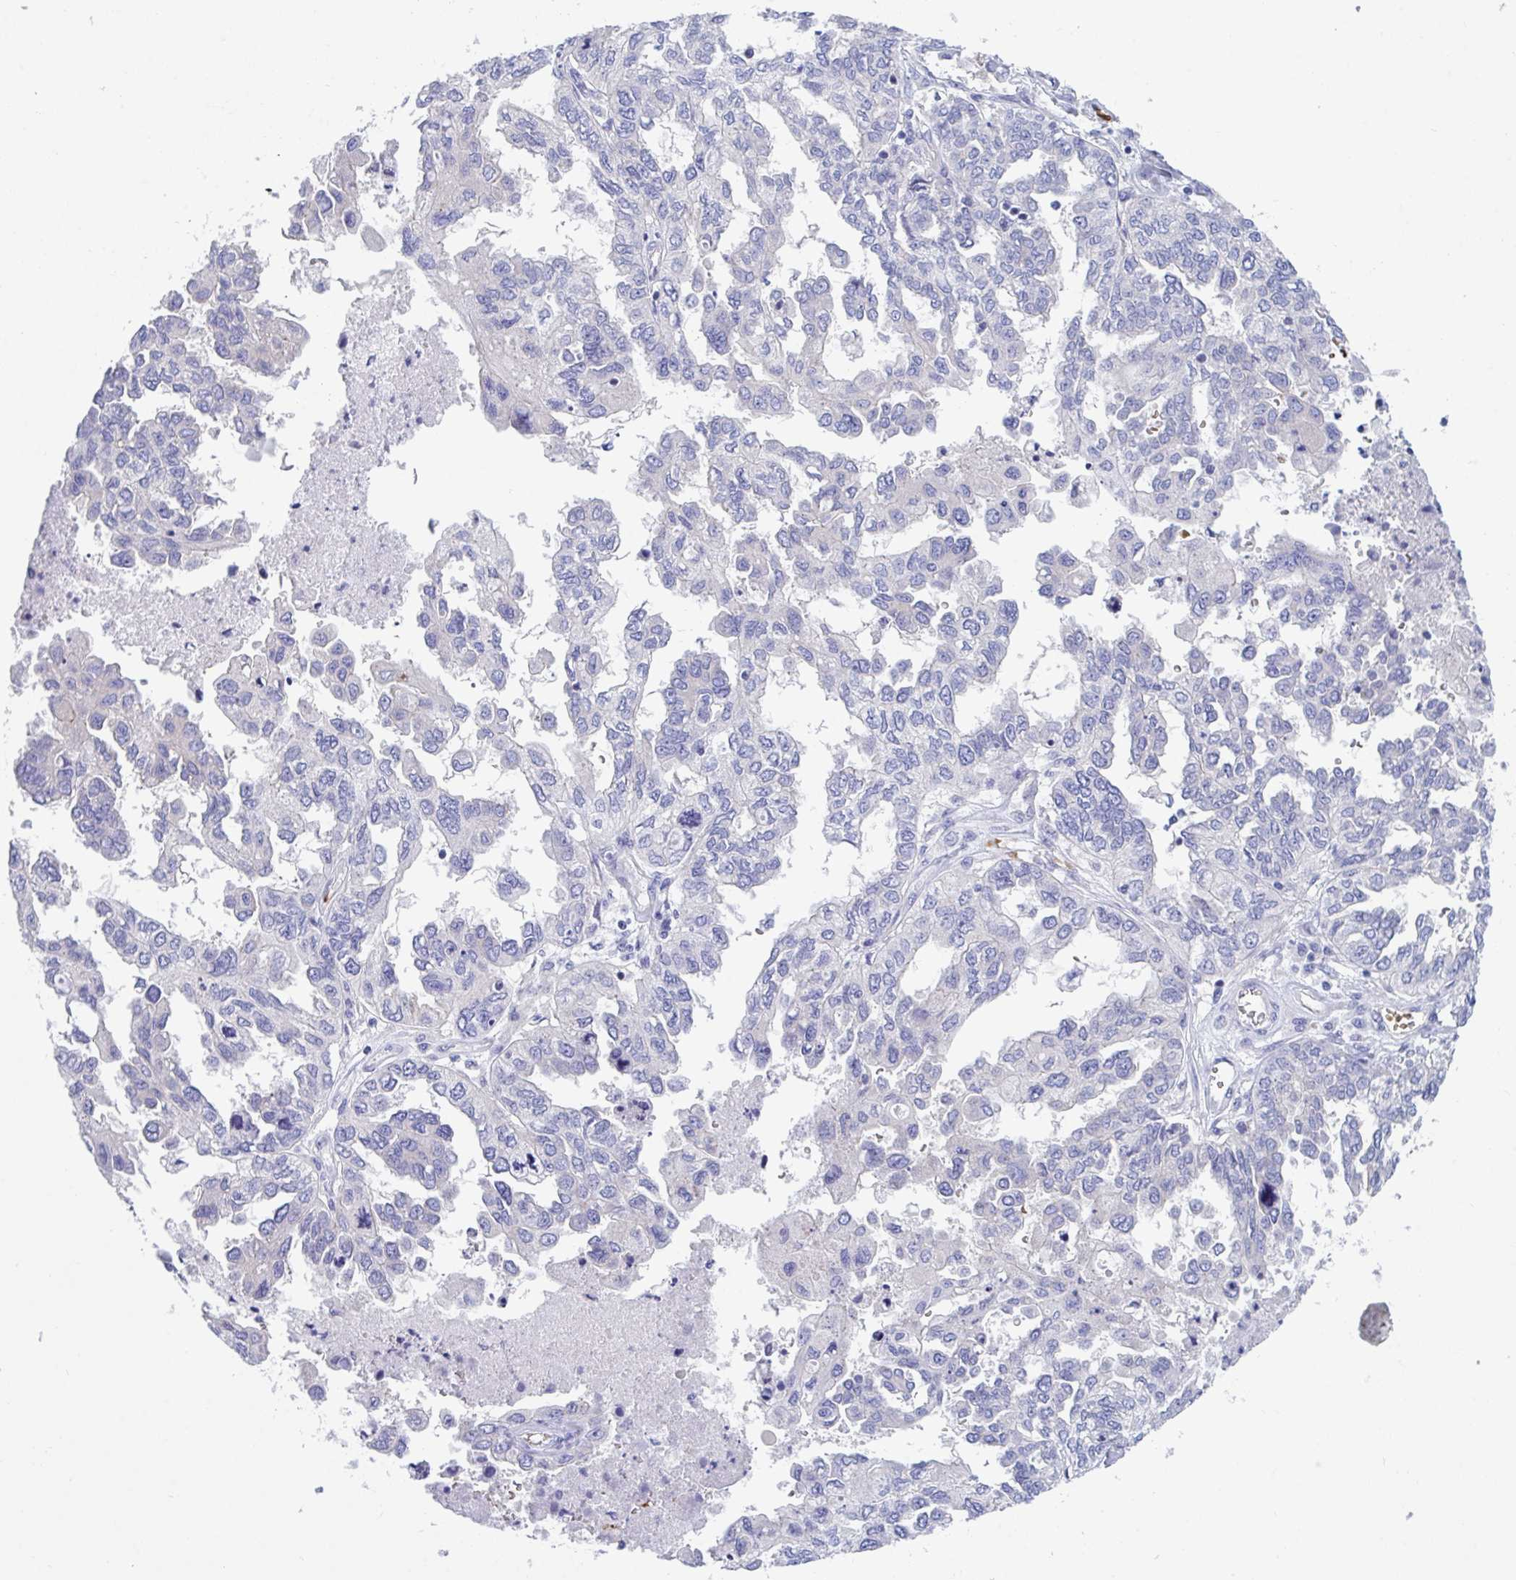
{"staining": {"intensity": "negative", "quantity": "none", "location": "none"}, "tissue": "ovarian cancer", "cell_type": "Tumor cells", "image_type": "cancer", "snomed": [{"axis": "morphology", "description": "Cystadenocarcinoma, serous, NOS"}, {"axis": "topography", "description": "Ovary"}], "caption": "A photomicrograph of ovarian serous cystadenocarcinoma stained for a protein demonstrates no brown staining in tumor cells.", "gene": "TTC30B", "patient": {"sex": "female", "age": 53}}